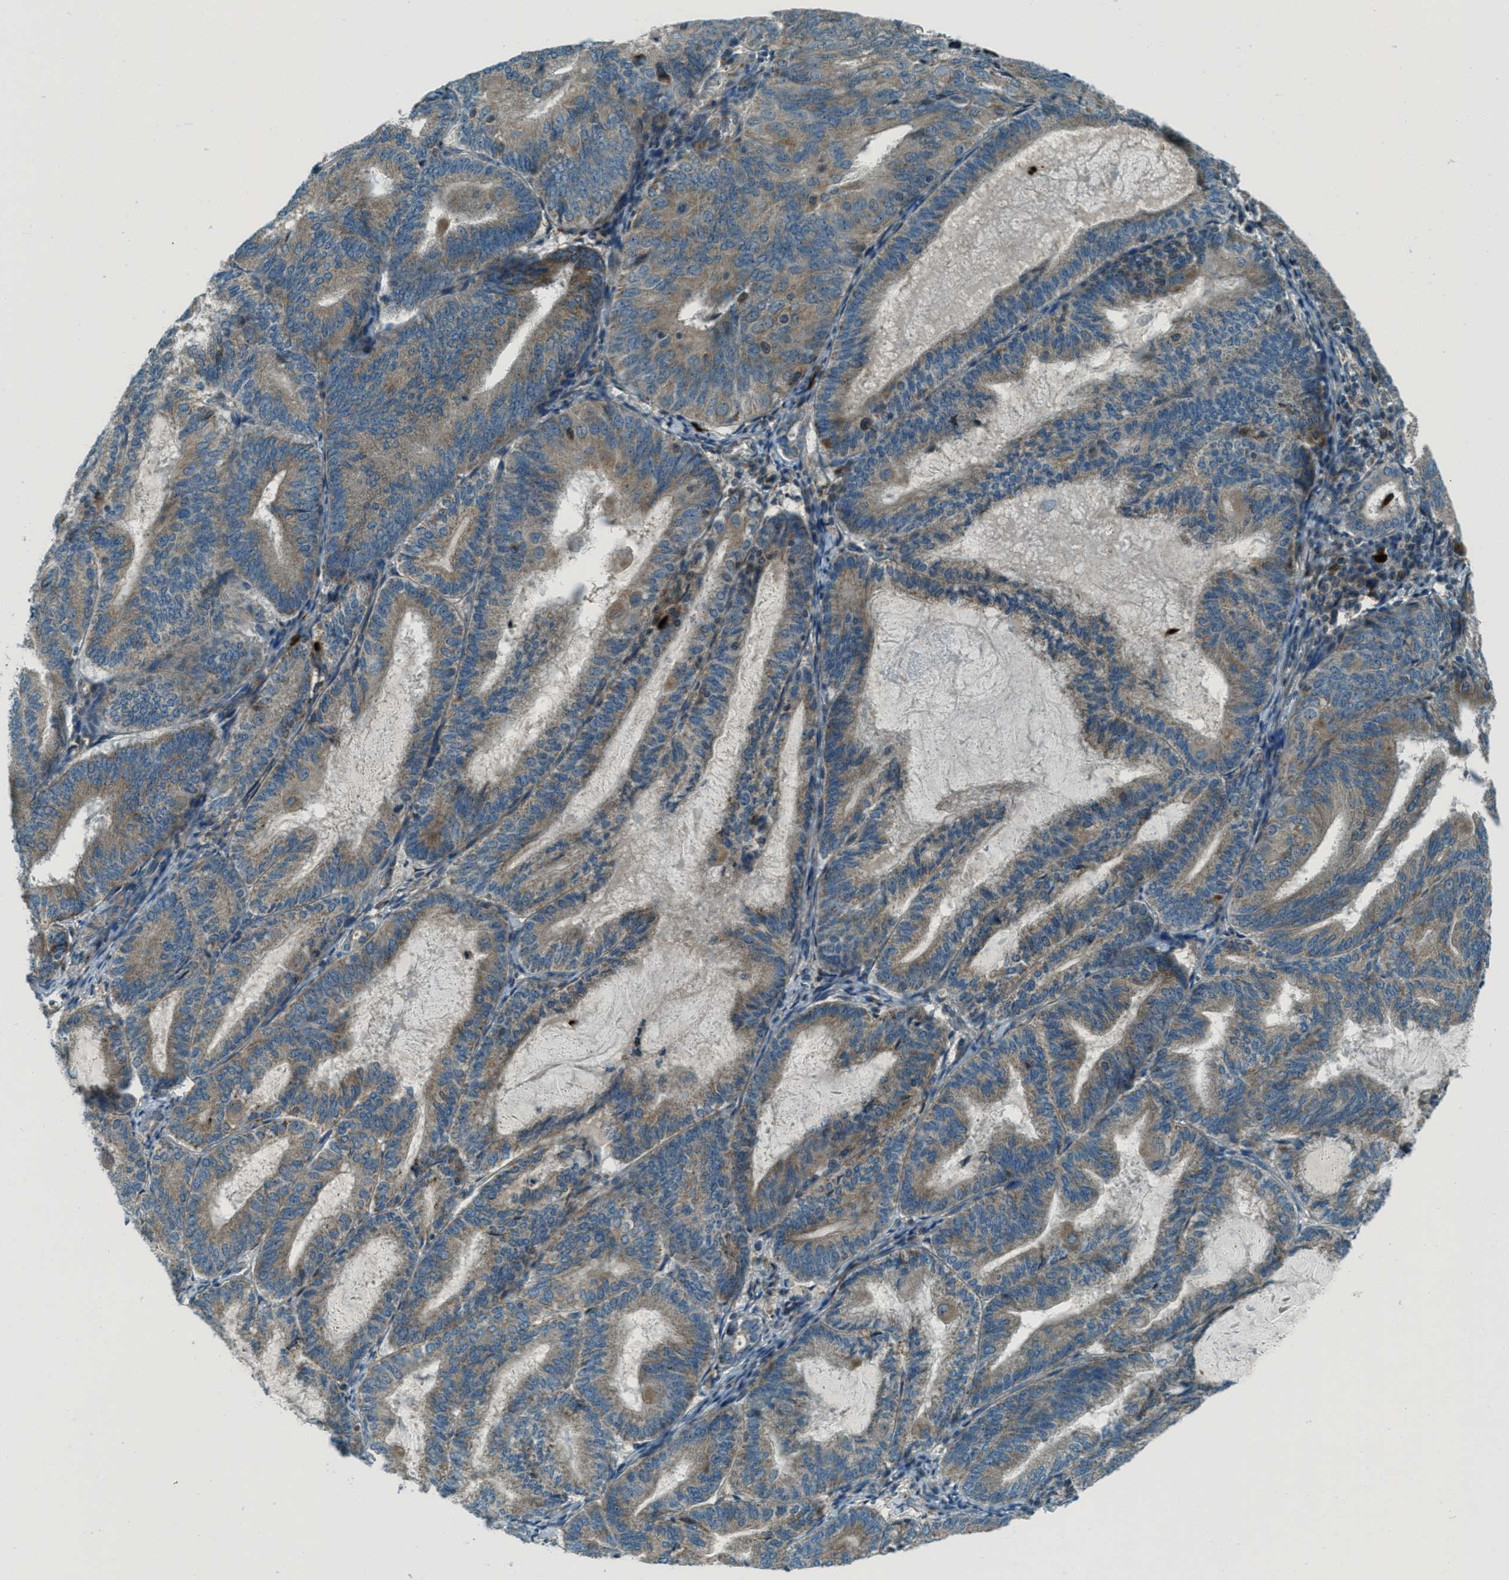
{"staining": {"intensity": "weak", "quantity": ">75%", "location": "cytoplasmic/membranous"}, "tissue": "endometrial cancer", "cell_type": "Tumor cells", "image_type": "cancer", "snomed": [{"axis": "morphology", "description": "Adenocarcinoma, NOS"}, {"axis": "topography", "description": "Endometrium"}], "caption": "A brown stain shows weak cytoplasmic/membranous expression of a protein in human endometrial cancer (adenocarcinoma) tumor cells.", "gene": "FAR1", "patient": {"sex": "female", "age": 81}}